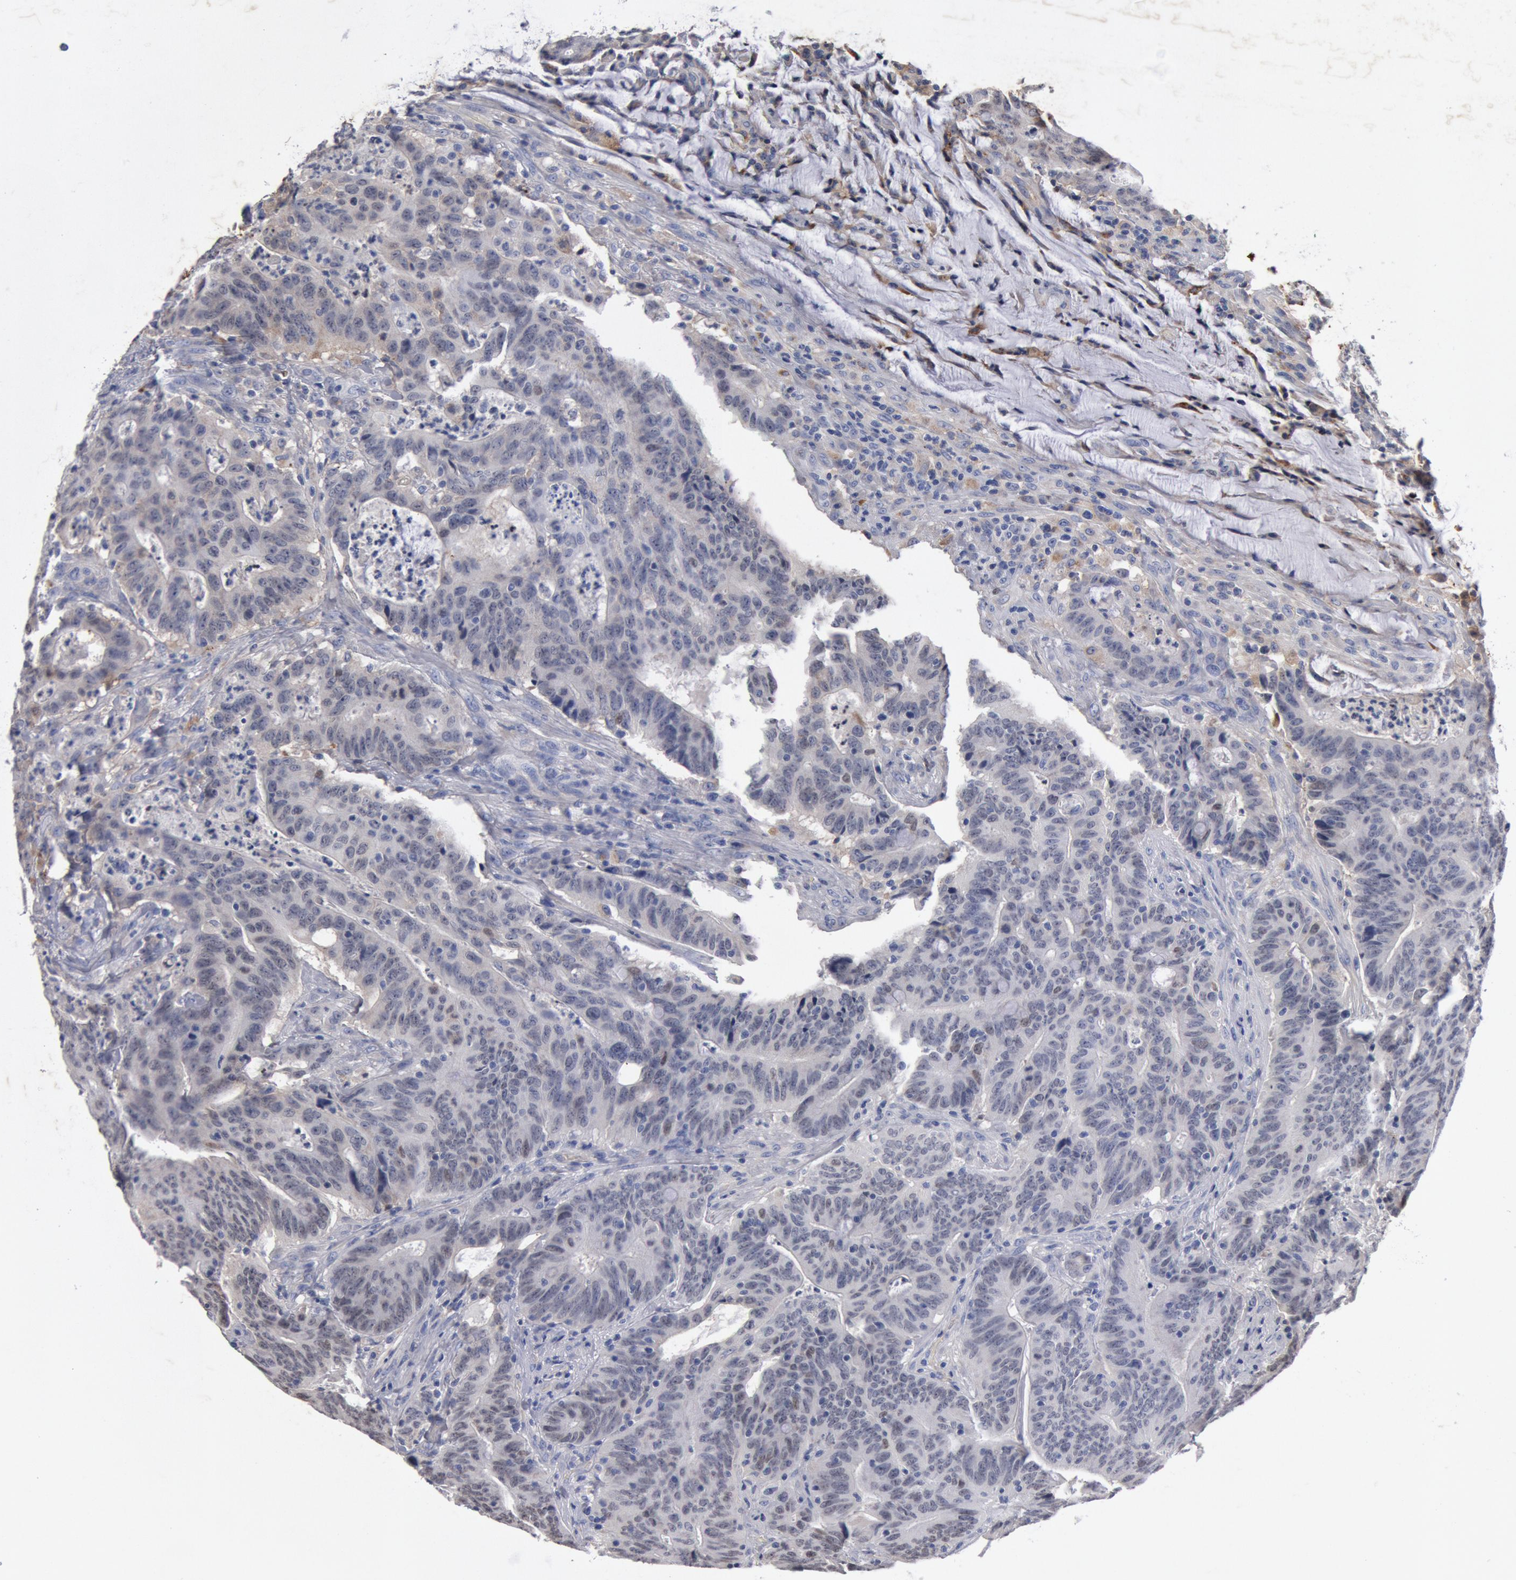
{"staining": {"intensity": "negative", "quantity": "none", "location": "none"}, "tissue": "colorectal cancer", "cell_type": "Tumor cells", "image_type": "cancer", "snomed": [{"axis": "morphology", "description": "Adenocarcinoma, NOS"}, {"axis": "topography", "description": "Colon"}], "caption": "Adenocarcinoma (colorectal) was stained to show a protein in brown. There is no significant expression in tumor cells.", "gene": "FOXA2", "patient": {"sex": "male", "age": 54}}